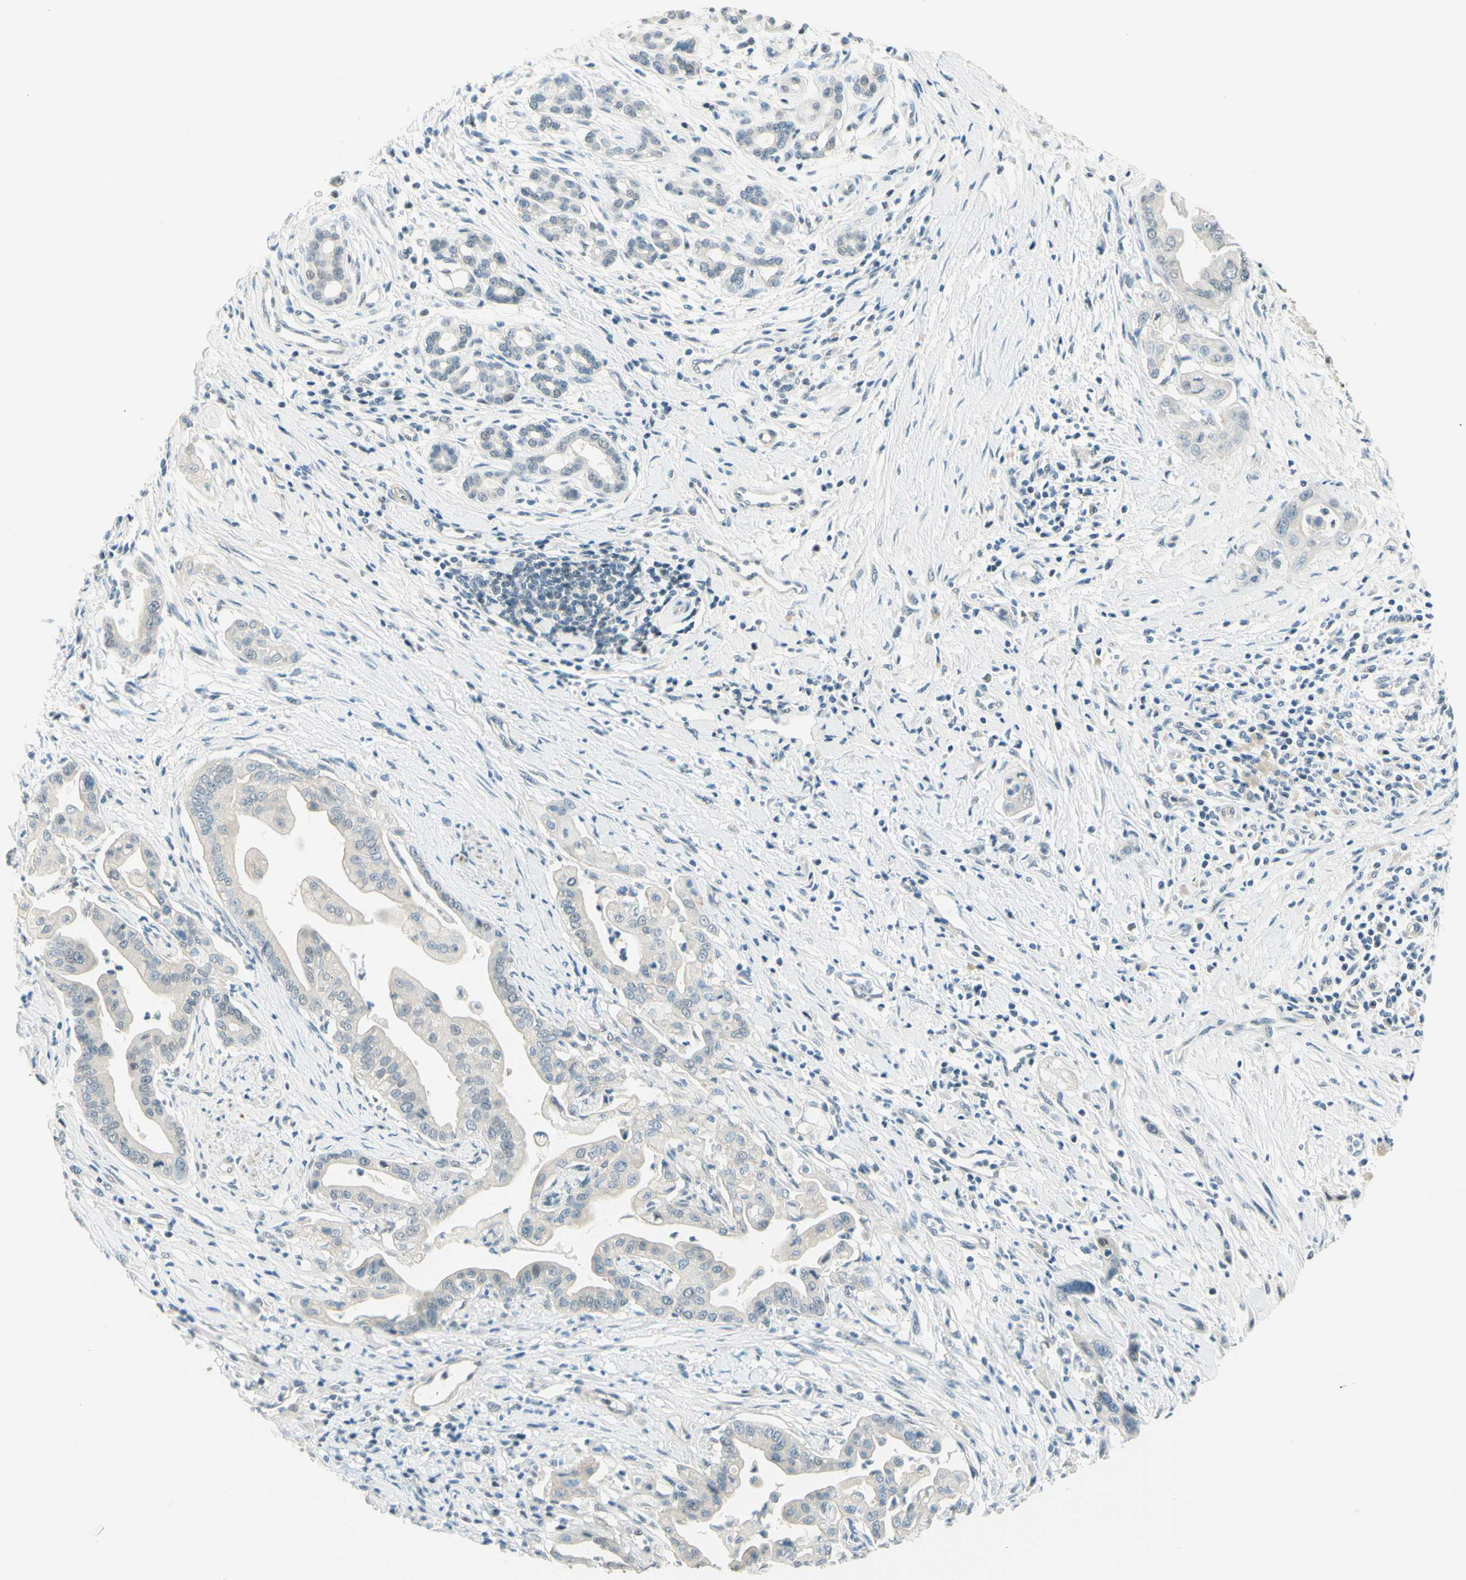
{"staining": {"intensity": "negative", "quantity": "none", "location": "none"}, "tissue": "pancreatic cancer", "cell_type": "Tumor cells", "image_type": "cancer", "snomed": [{"axis": "morphology", "description": "Adenocarcinoma, NOS"}, {"axis": "topography", "description": "Pancreas"}], "caption": "Immunohistochemistry image of human pancreatic adenocarcinoma stained for a protein (brown), which reveals no expression in tumor cells.", "gene": "JPH1", "patient": {"sex": "female", "age": 75}}